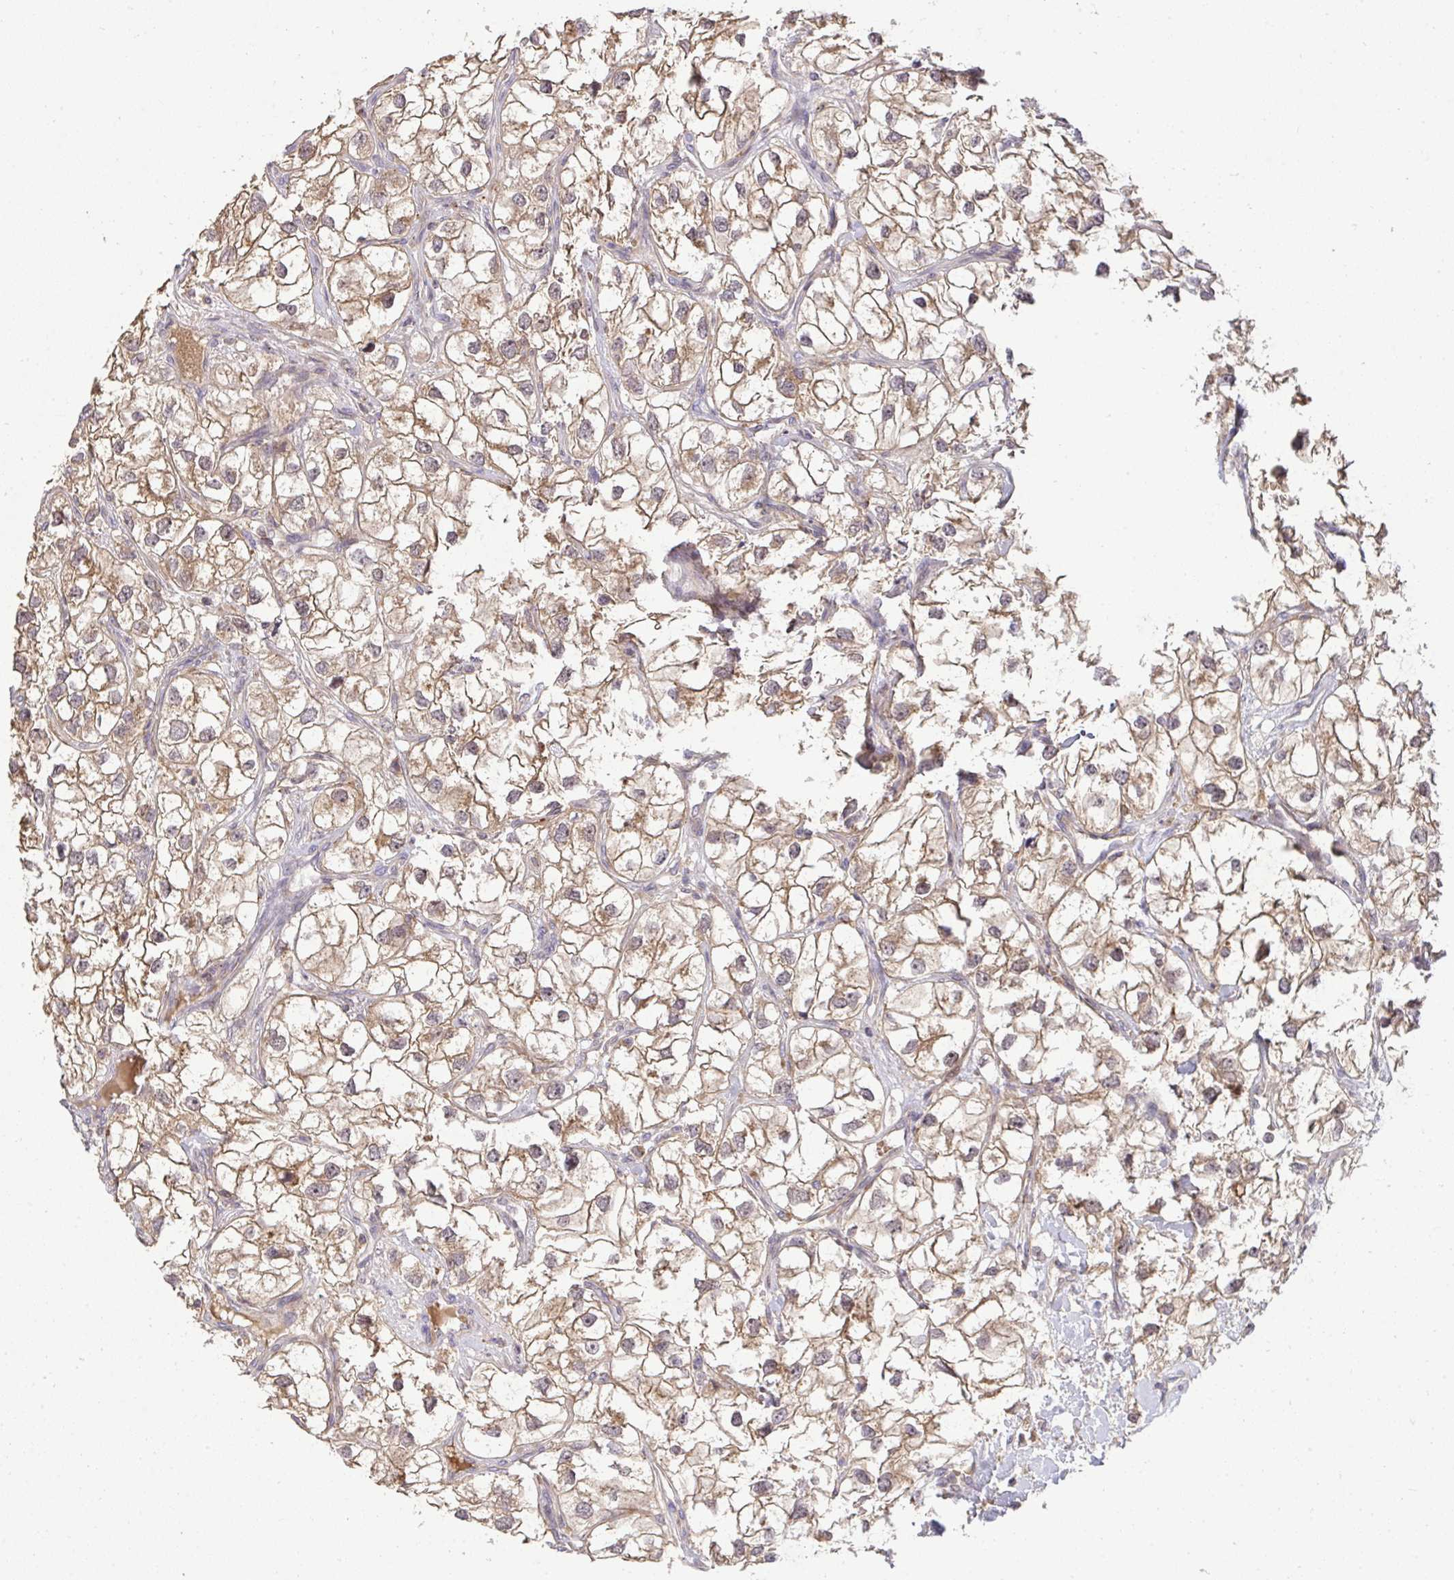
{"staining": {"intensity": "moderate", "quantity": ">75%", "location": "cytoplasmic/membranous"}, "tissue": "renal cancer", "cell_type": "Tumor cells", "image_type": "cancer", "snomed": [{"axis": "morphology", "description": "Adenocarcinoma, NOS"}, {"axis": "topography", "description": "Kidney"}], "caption": "The photomicrograph exhibits staining of renal cancer, revealing moderate cytoplasmic/membranous protein expression (brown color) within tumor cells.", "gene": "SLC9A6", "patient": {"sex": "male", "age": 59}}